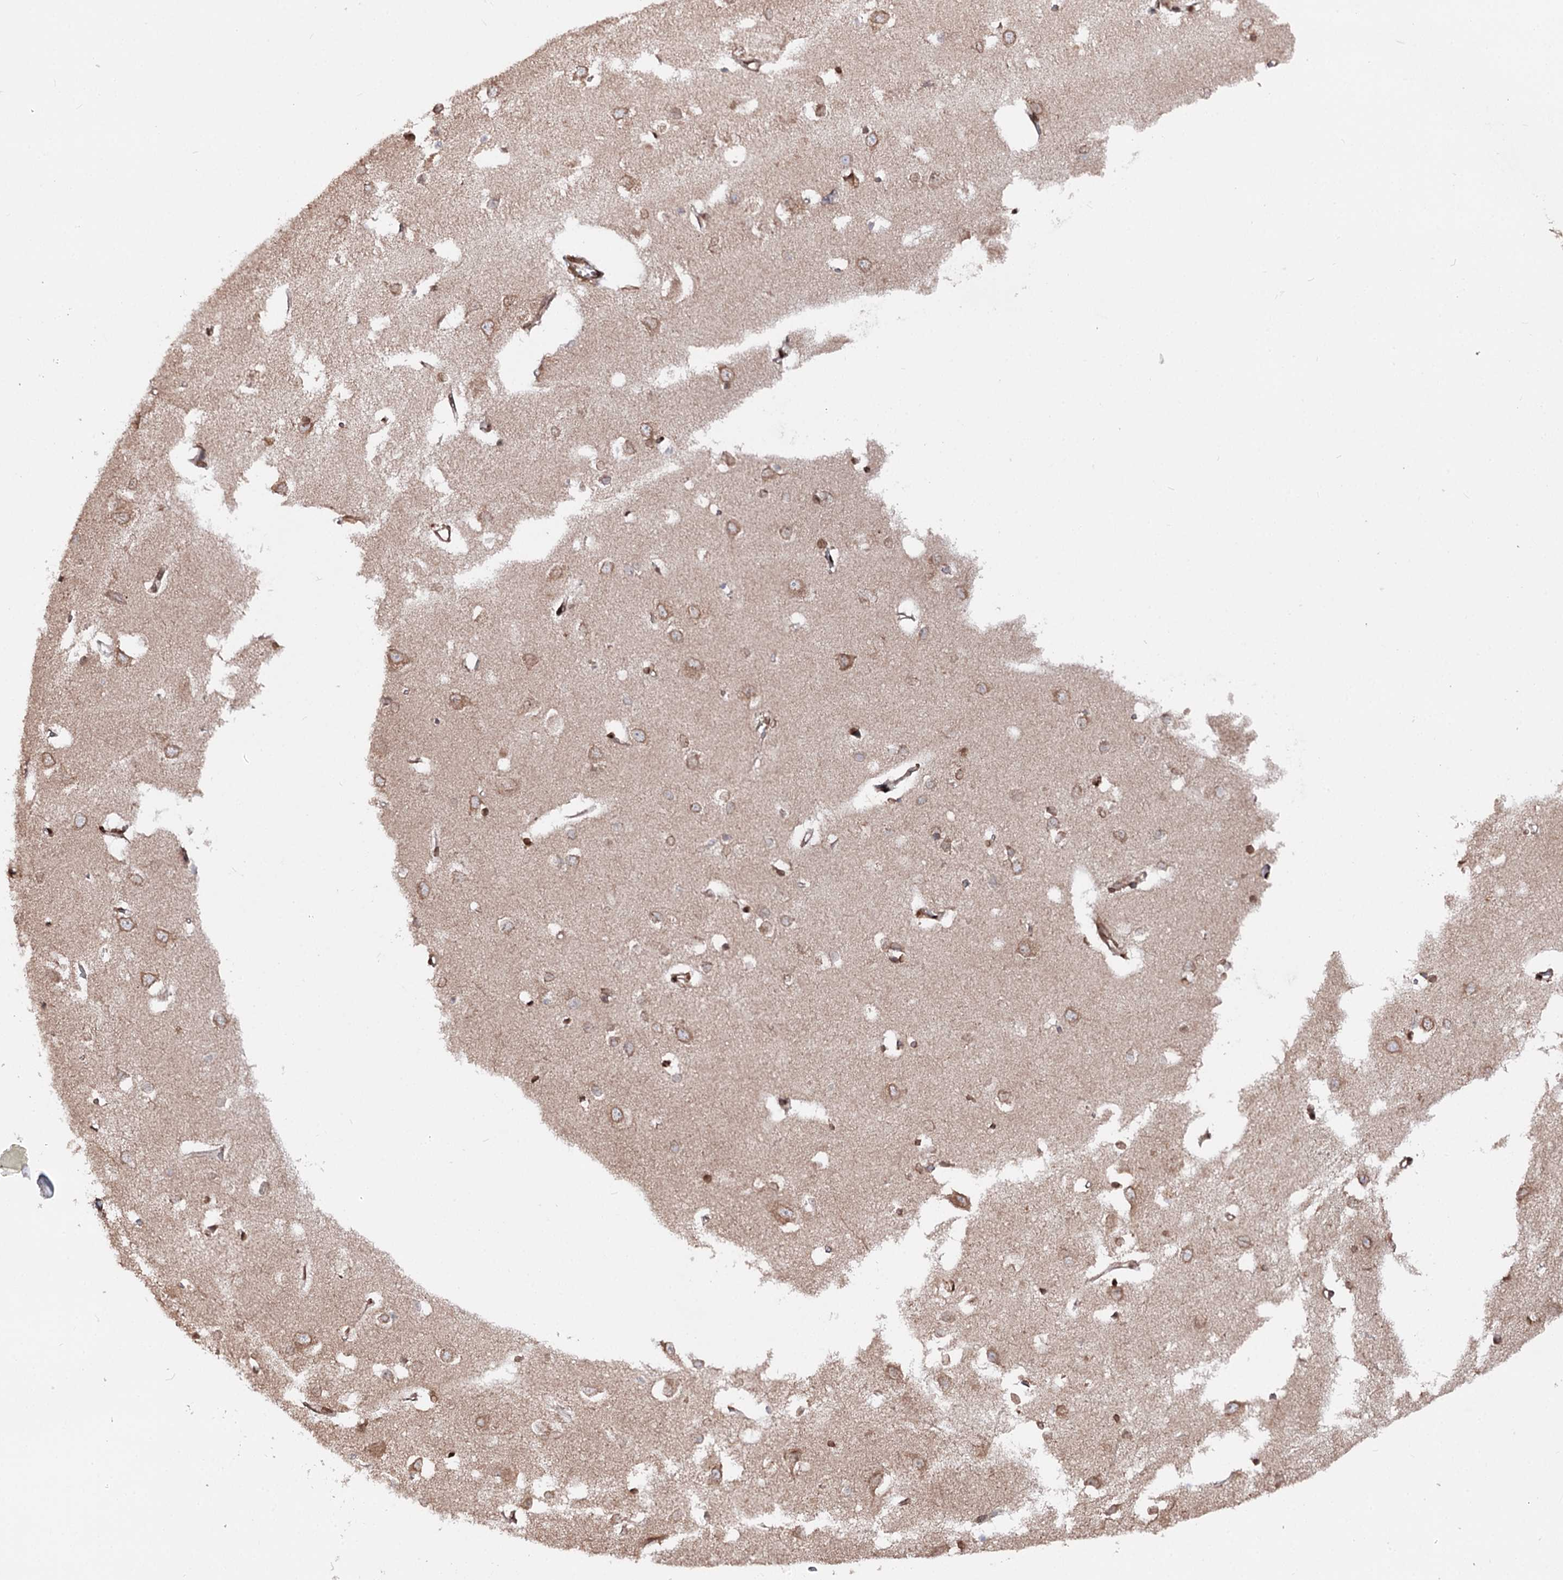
{"staining": {"intensity": "moderate", "quantity": ">75%", "location": "cytoplasmic/membranous"}, "tissue": "cerebral cortex", "cell_type": "Endothelial cells", "image_type": "normal", "snomed": [{"axis": "morphology", "description": "Normal tissue, NOS"}, {"axis": "topography", "description": "Cerebral cortex"}], "caption": "Brown immunohistochemical staining in normal human cerebral cortex reveals moderate cytoplasmic/membranous positivity in about >75% of endothelial cells.", "gene": "FGFR1OP2", "patient": {"sex": "female", "age": 64}}